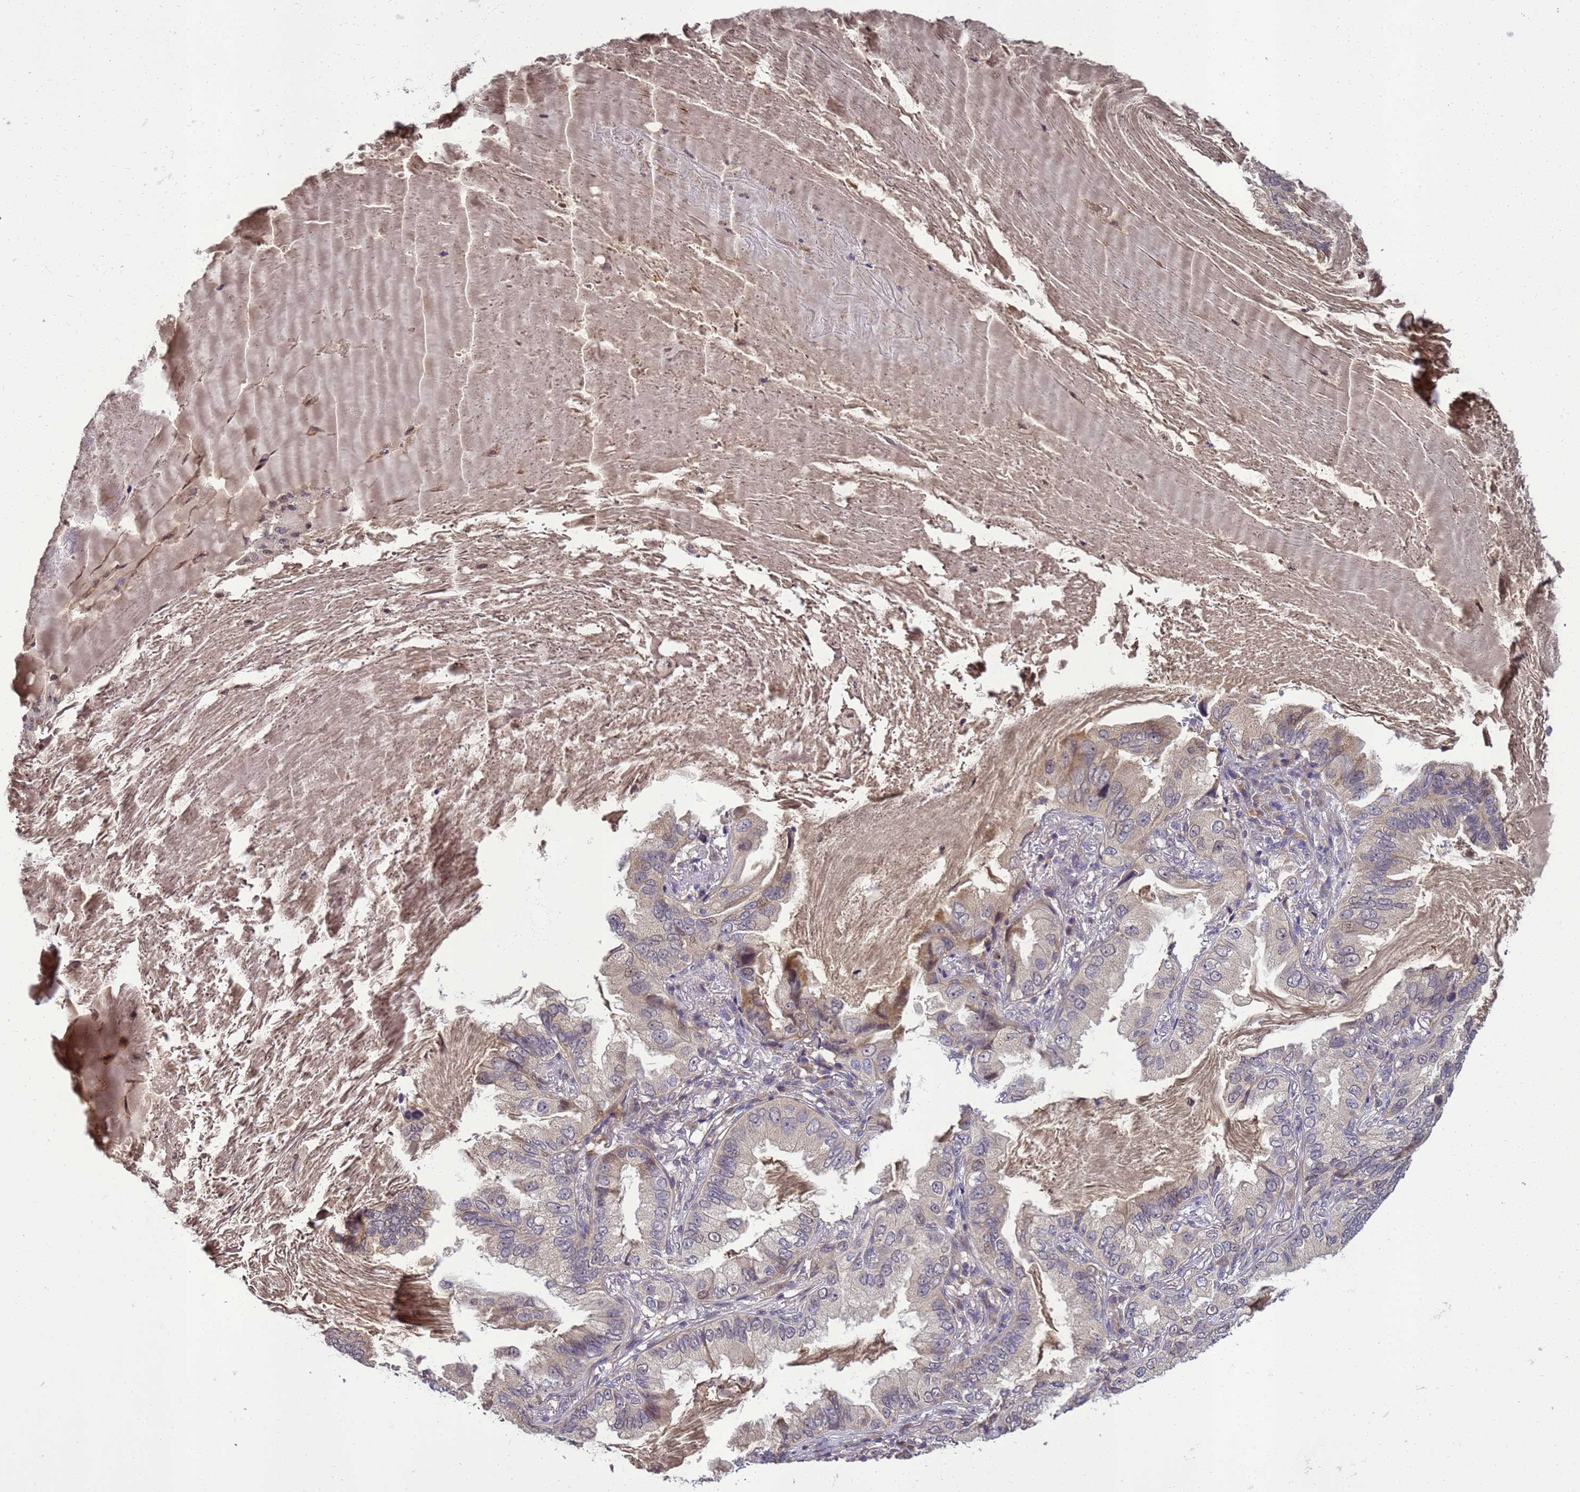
{"staining": {"intensity": "negative", "quantity": "none", "location": "none"}, "tissue": "lung cancer", "cell_type": "Tumor cells", "image_type": "cancer", "snomed": [{"axis": "morphology", "description": "Adenocarcinoma, NOS"}, {"axis": "topography", "description": "Lung"}], "caption": "The IHC micrograph has no significant positivity in tumor cells of lung adenocarcinoma tissue.", "gene": "TMEM74B", "patient": {"sex": "female", "age": 69}}